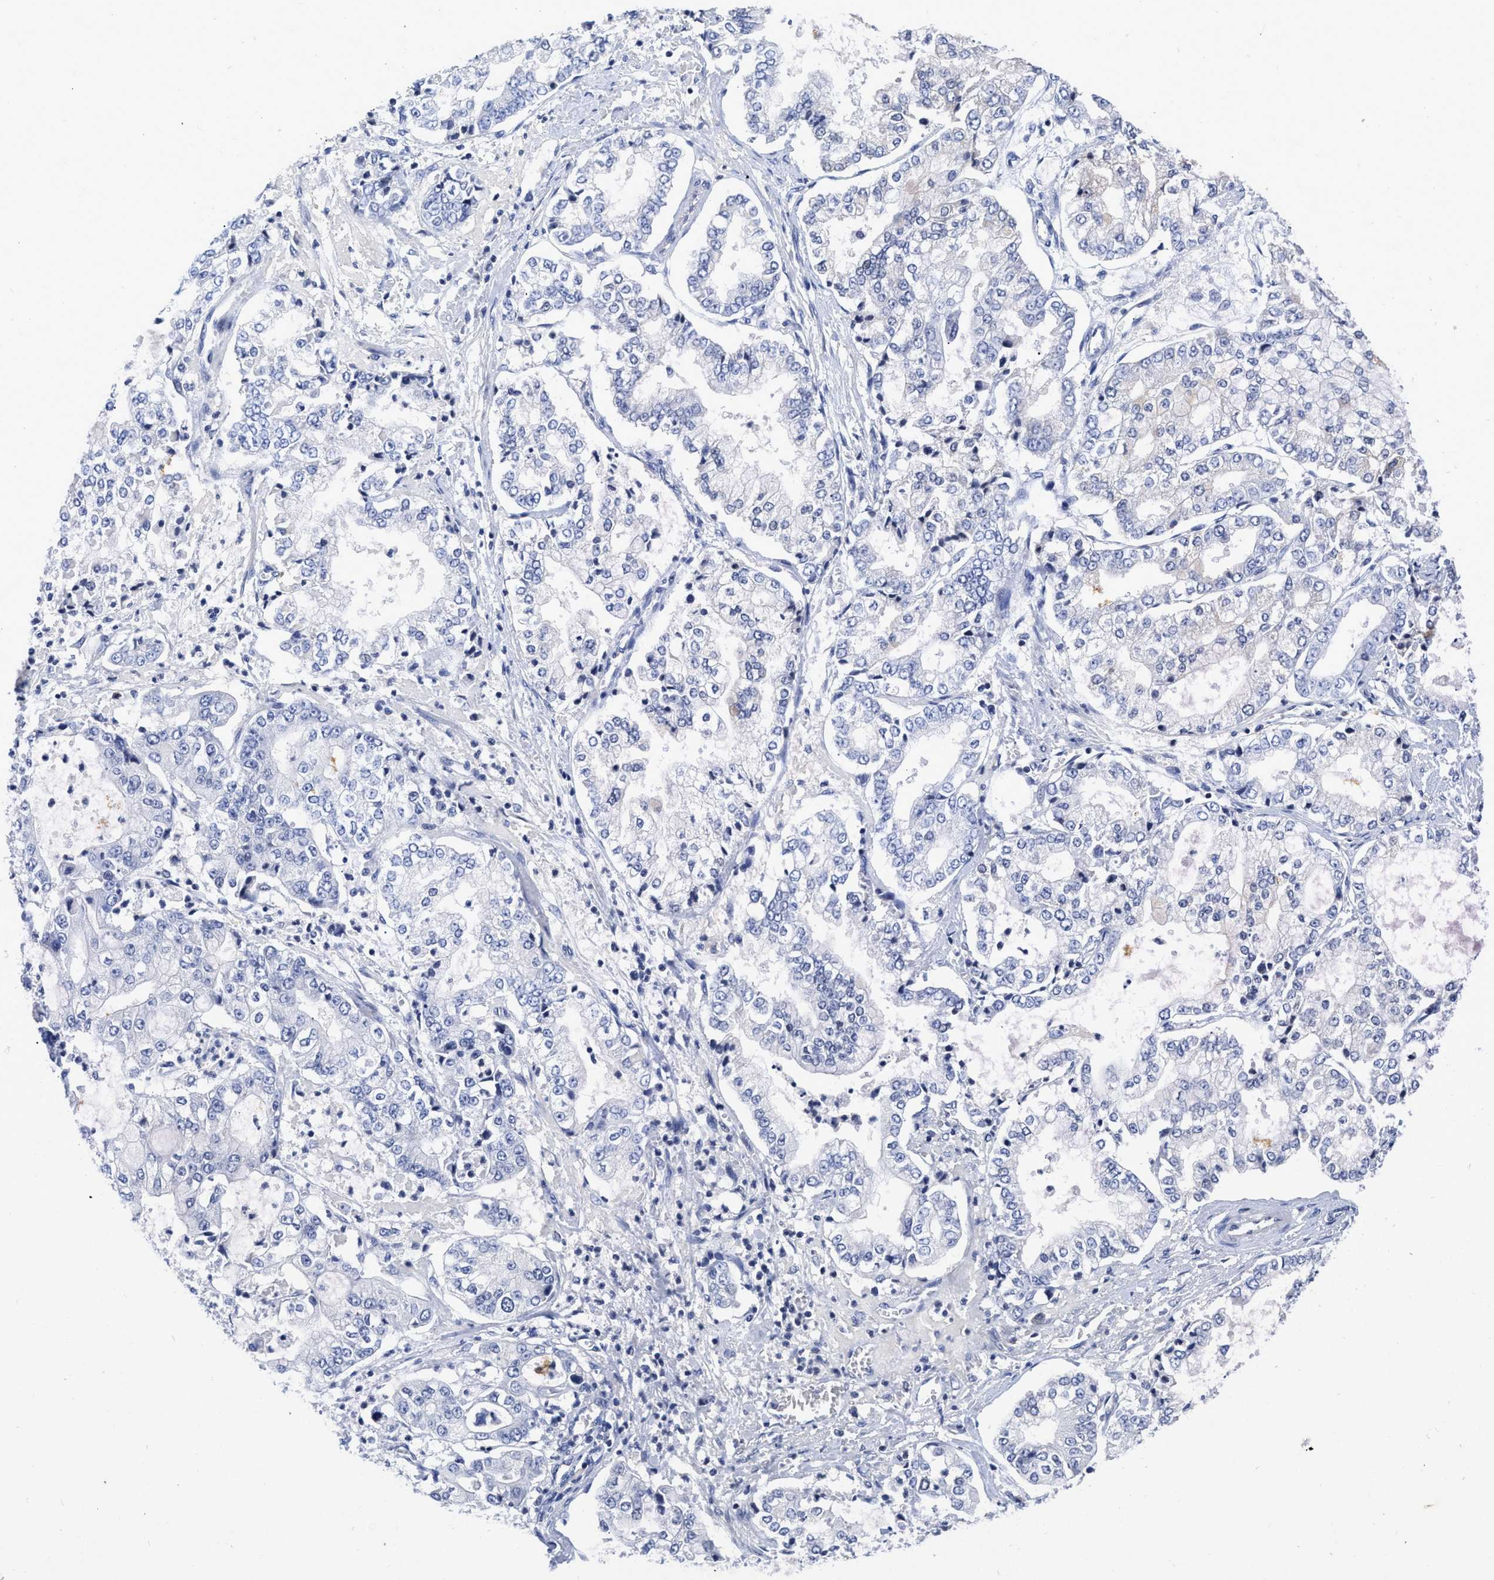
{"staining": {"intensity": "negative", "quantity": "none", "location": "none"}, "tissue": "stomach cancer", "cell_type": "Tumor cells", "image_type": "cancer", "snomed": [{"axis": "morphology", "description": "Adenocarcinoma, NOS"}, {"axis": "topography", "description": "Stomach"}], "caption": "Tumor cells show no significant protein staining in stomach cancer.", "gene": "FBLN2", "patient": {"sex": "male", "age": 76}}